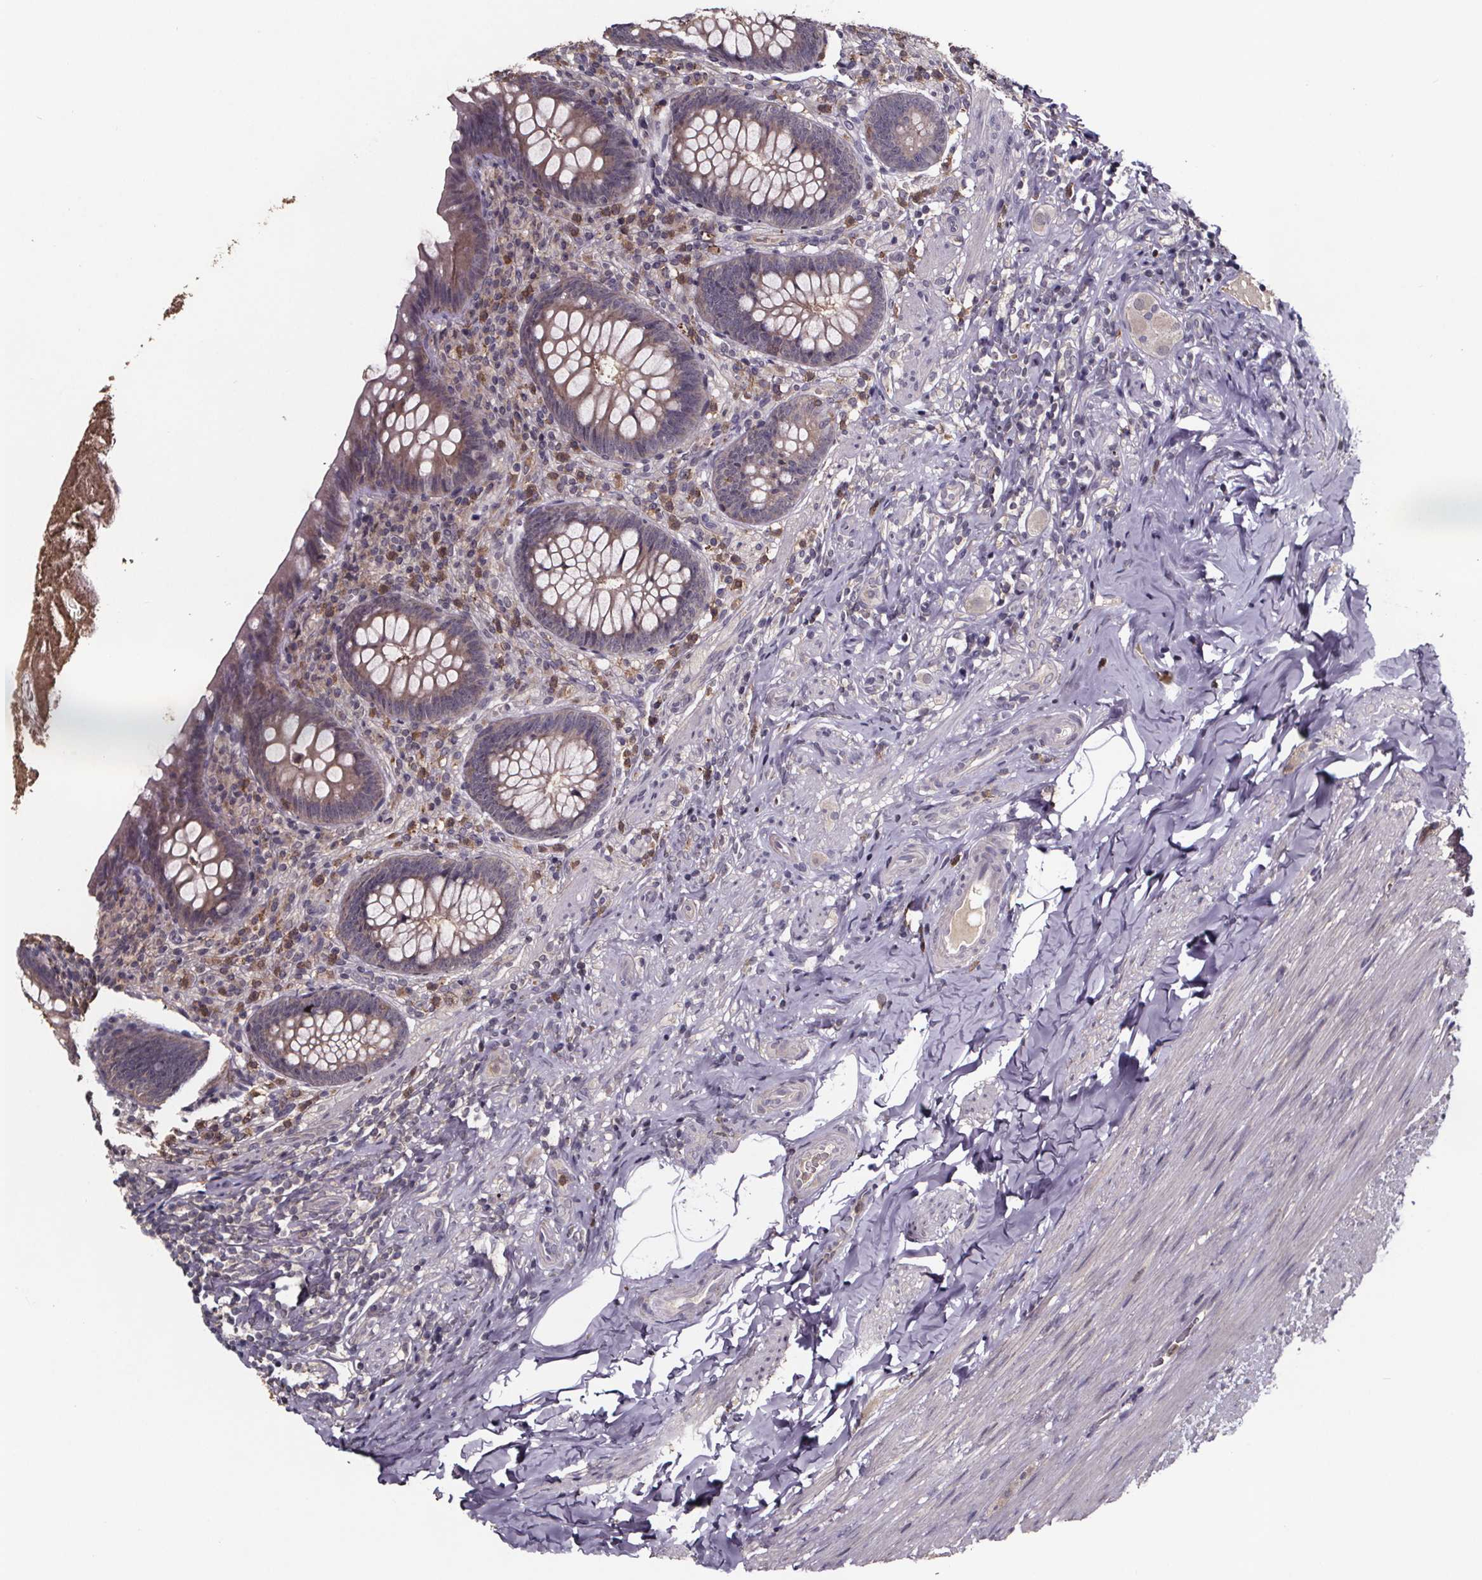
{"staining": {"intensity": "weak", "quantity": ">75%", "location": "cytoplasmic/membranous"}, "tissue": "appendix", "cell_type": "Glandular cells", "image_type": "normal", "snomed": [{"axis": "morphology", "description": "Normal tissue, NOS"}, {"axis": "topography", "description": "Appendix"}], "caption": "There is low levels of weak cytoplasmic/membranous staining in glandular cells of normal appendix, as demonstrated by immunohistochemical staining (brown color).", "gene": "SMIM1", "patient": {"sex": "male", "age": 47}}